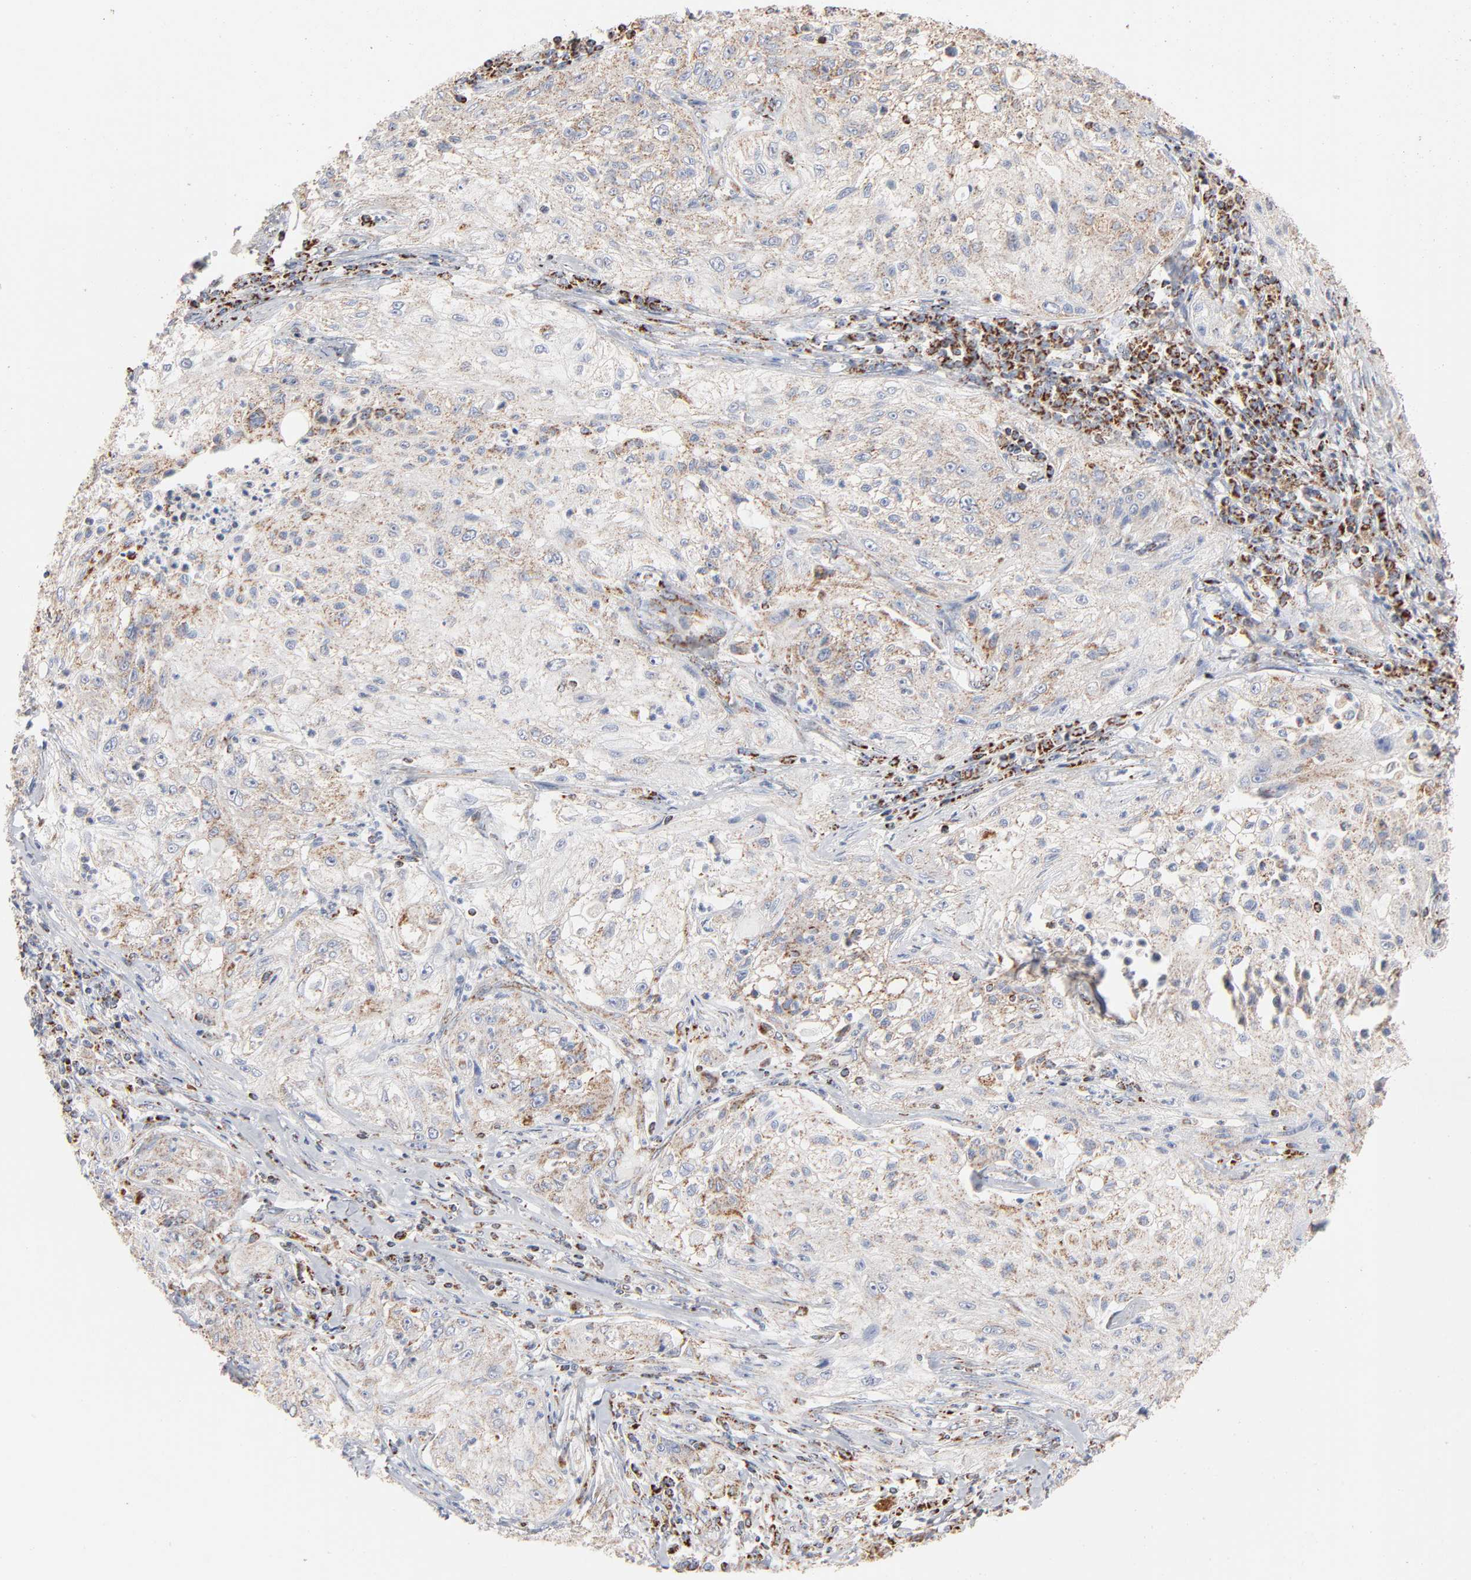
{"staining": {"intensity": "weak", "quantity": "25%-75%", "location": "cytoplasmic/membranous"}, "tissue": "lung cancer", "cell_type": "Tumor cells", "image_type": "cancer", "snomed": [{"axis": "morphology", "description": "Inflammation, NOS"}, {"axis": "morphology", "description": "Squamous cell carcinoma, NOS"}, {"axis": "topography", "description": "Lymph node"}, {"axis": "topography", "description": "Soft tissue"}, {"axis": "topography", "description": "Lung"}], "caption": "This image shows IHC staining of human lung cancer, with low weak cytoplasmic/membranous expression in approximately 25%-75% of tumor cells.", "gene": "UQCRC1", "patient": {"sex": "male", "age": 66}}